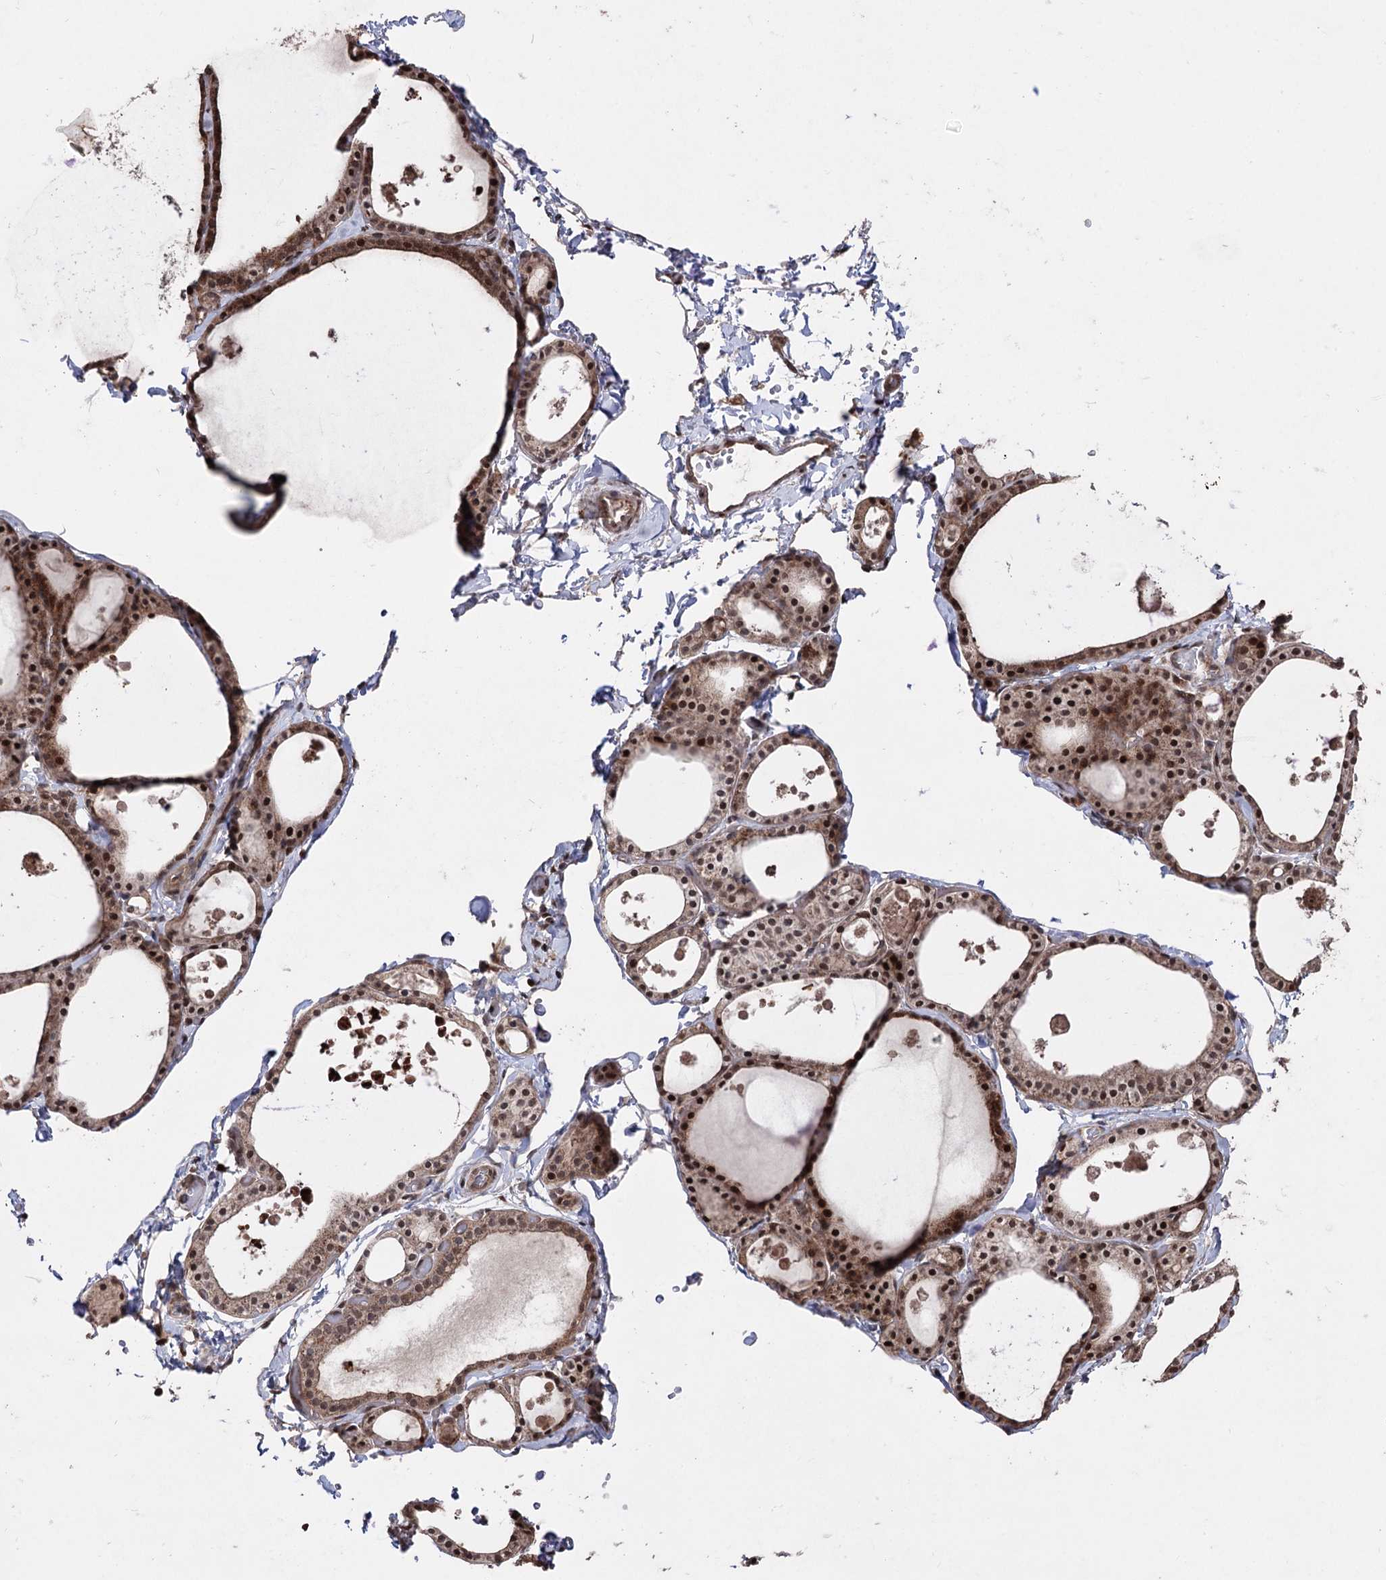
{"staining": {"intensity": "moderate", "quantity": ">75%", "location": "cytoplasmic/membranous,nuclear"}, "tissue": "thyroid gland", "cell_type": "Glandular cells", "image_type": "normal", "snomed": [{"axis": "morphology", "description": "Normal tissue, NOS"}, {"axis": "topography", "description": "Thyroid gland"}], "caption": "Immunohistochemistry (IHC) image of unremarkable thyroid gland: thyroid gland stained using IHC reveals medium levels of moderate protein expression localized specifically in the cytoplasmic/membranous,nuclear of glandular cells, appearing as a cytoplasmic/membranous,nuclear brown color.", "gene": "CPNE8", "patient": {"sex": "male", "age": 56}}